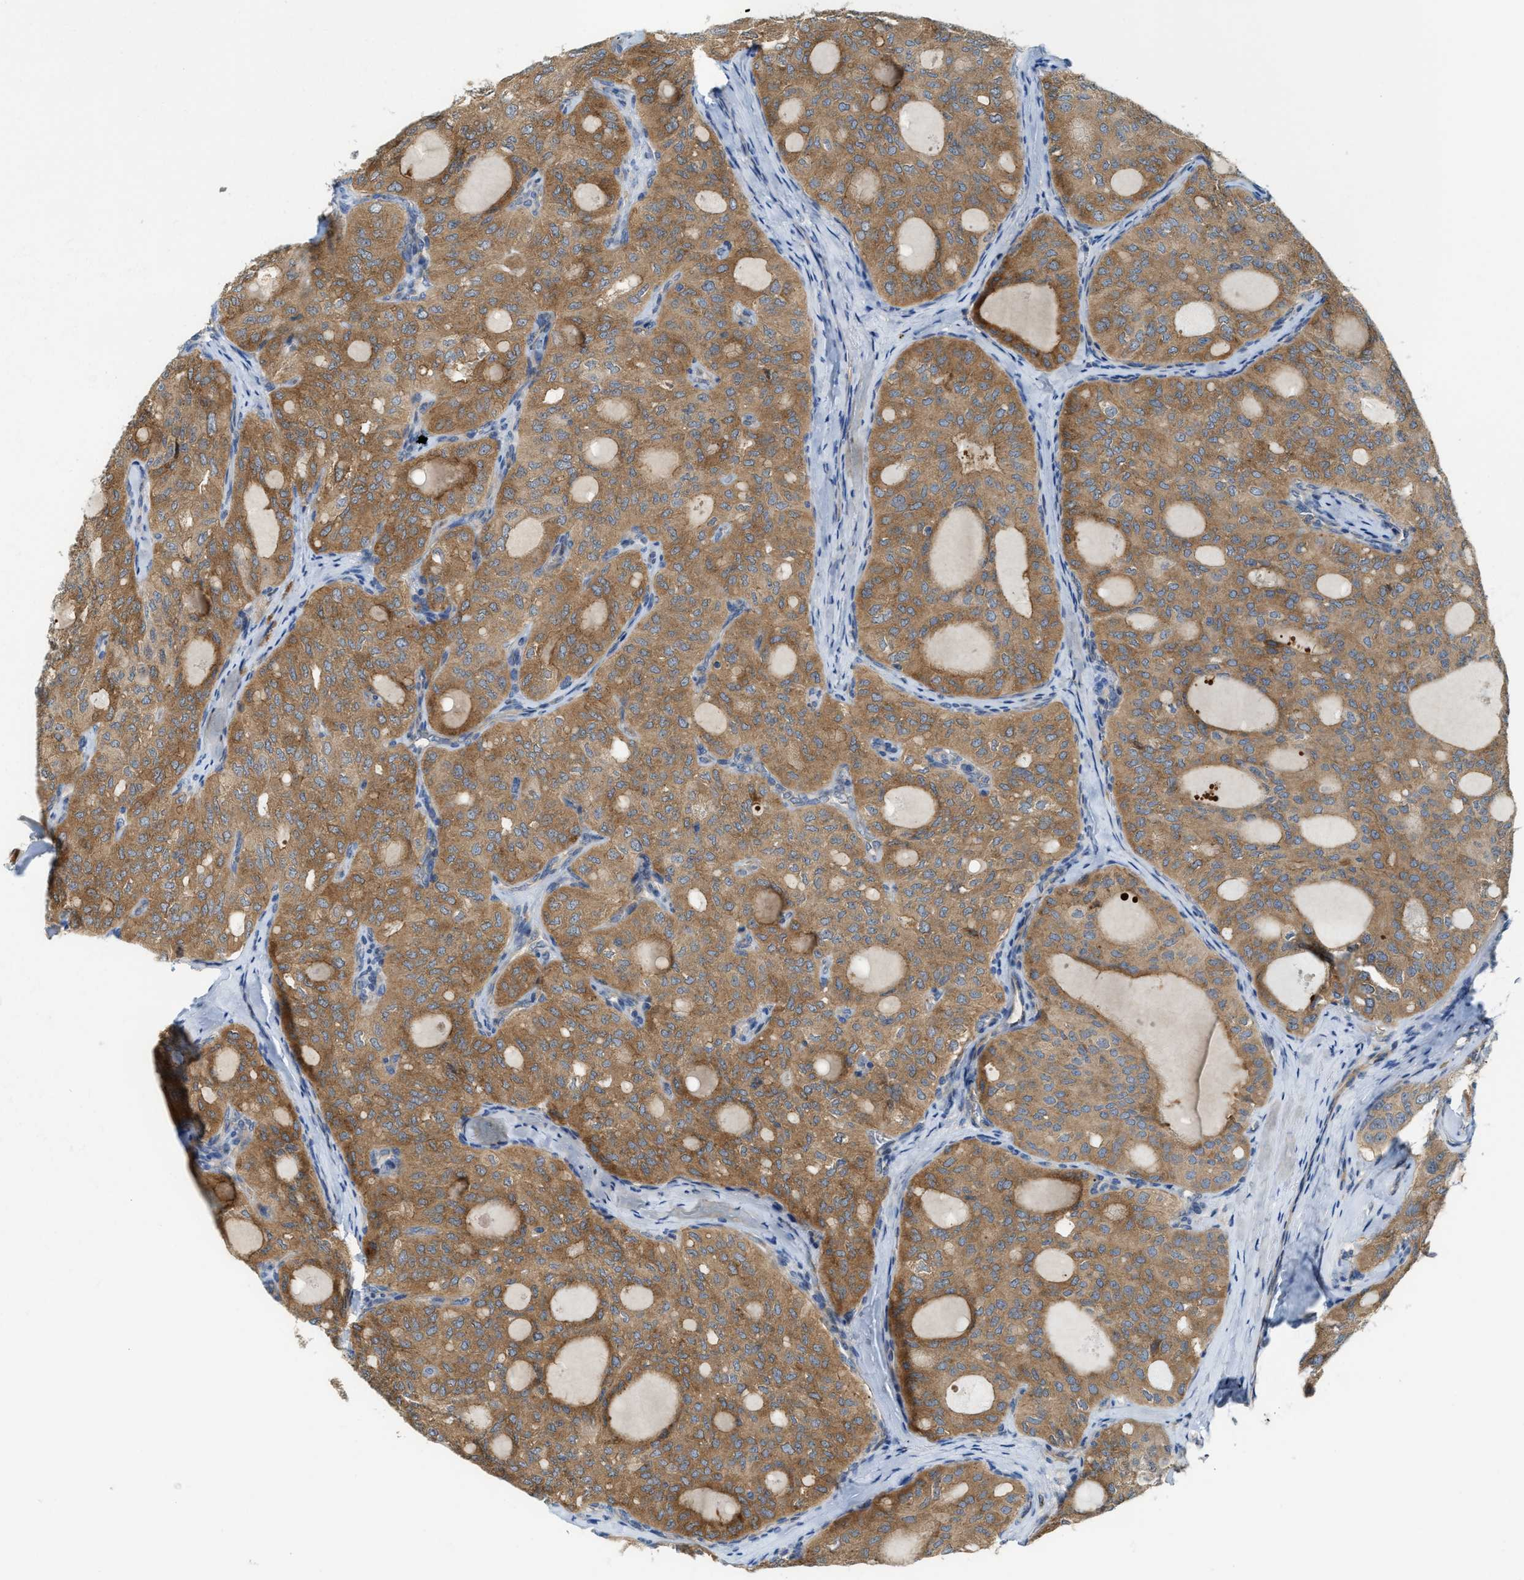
{"staining": {"intensity": "moderate", "quantity": ">75%", "location": "cytoplasmic/membranous"}, "tissue": "thyroid cancer", "cell_type": "Tumor cells", "image_type": "cancer", "snomed": [{"axis": "morphology", "description": "Follicular adenoma carcinoma, NOS"}, {"axis": "topography", "description": "Thyroid gland"}], "caption": "Thyroid cancer stained for a protein (brown) exhibits moderate cytoplasmic/membranous positive positivity in about >75% of tumor cells.", "gene": "KLHDC10", "patient": {"sex": "male", "age": 75}}